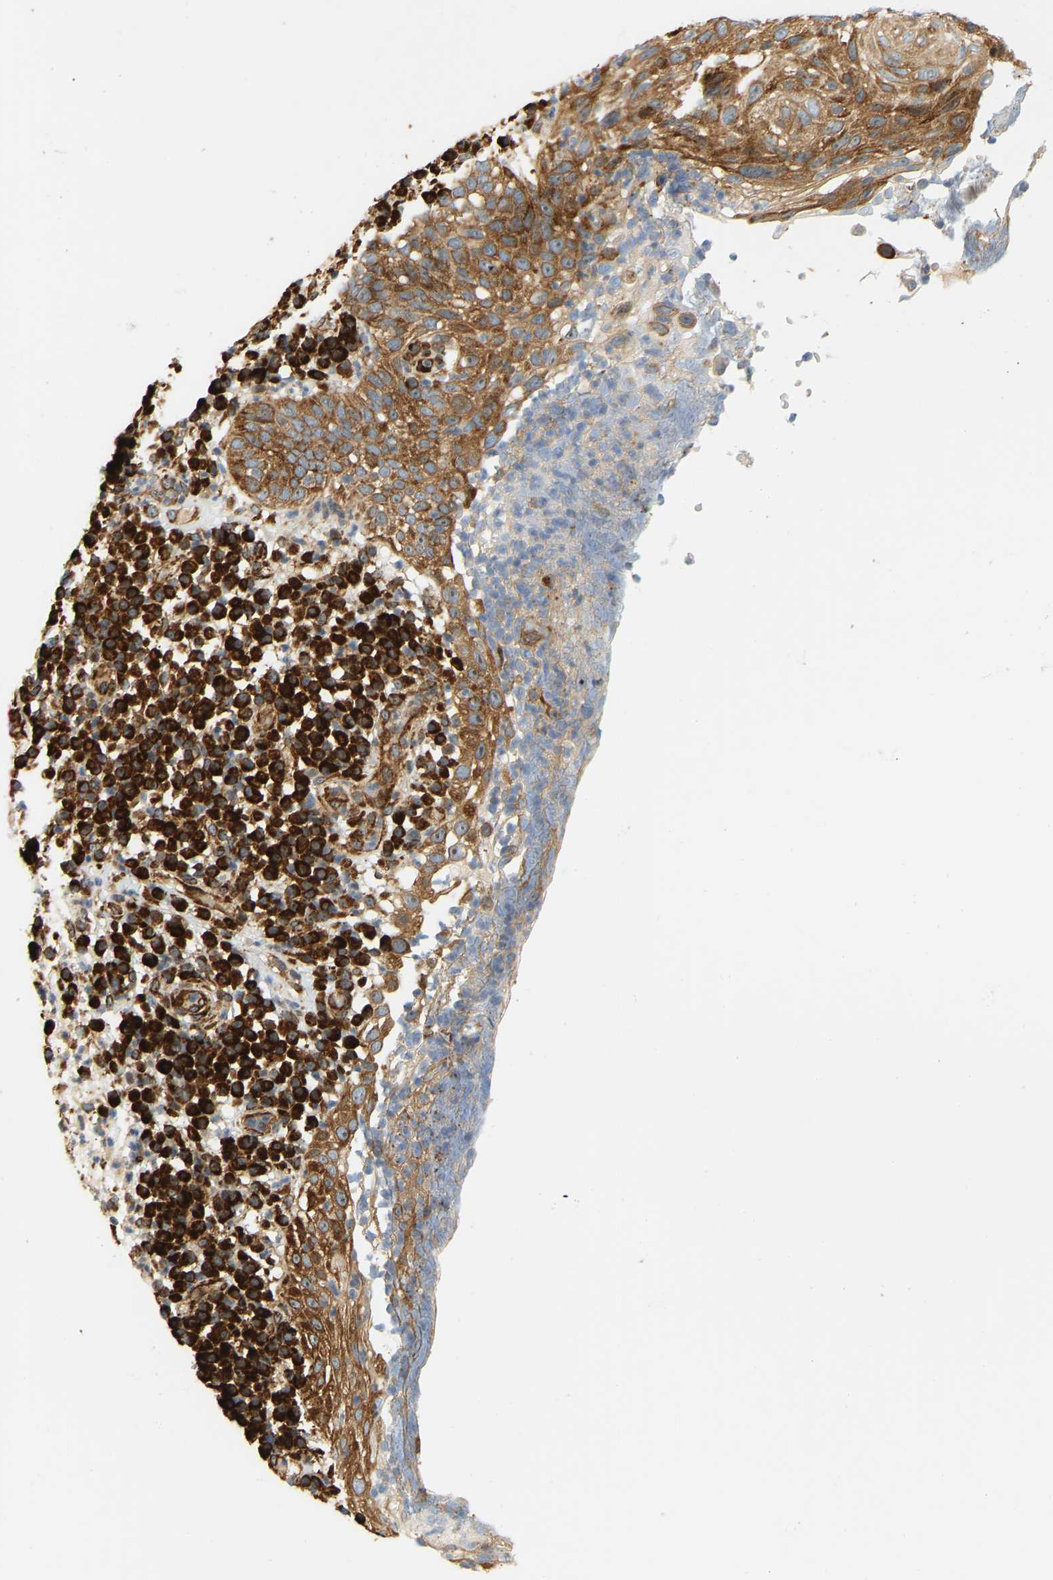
{"staining": {"intensity": "moderate", "quantity": ">75%", "location": "cytoplasmic/membranous"}, "tissue": "skin cancer", "cell_type": "Tumor cells", "image_type": "cancer", "snomed": [{"axis": "morphology", "description": "Squamous cell carcinoma in situ, NOS"}, {"axis": "morphology", "description": "Squamous cell carcinoma, NOS"}, {"axis": "topography", "description": "Skin"}], "caption": "Skin cancer (squamous cell carcinoma) stained for a protein exhibits moderate cytoplasmic/membranous positivity in tumor cells. The staining was performed using DAB (3,3'-diaminobenzidine) to visualize the protein expression in brown, while the nuclei were stained in blue with hematoxylin (Magnification: 20x).", "gene": "RPS14", "patient": {"sex": "male", "age": 93}}